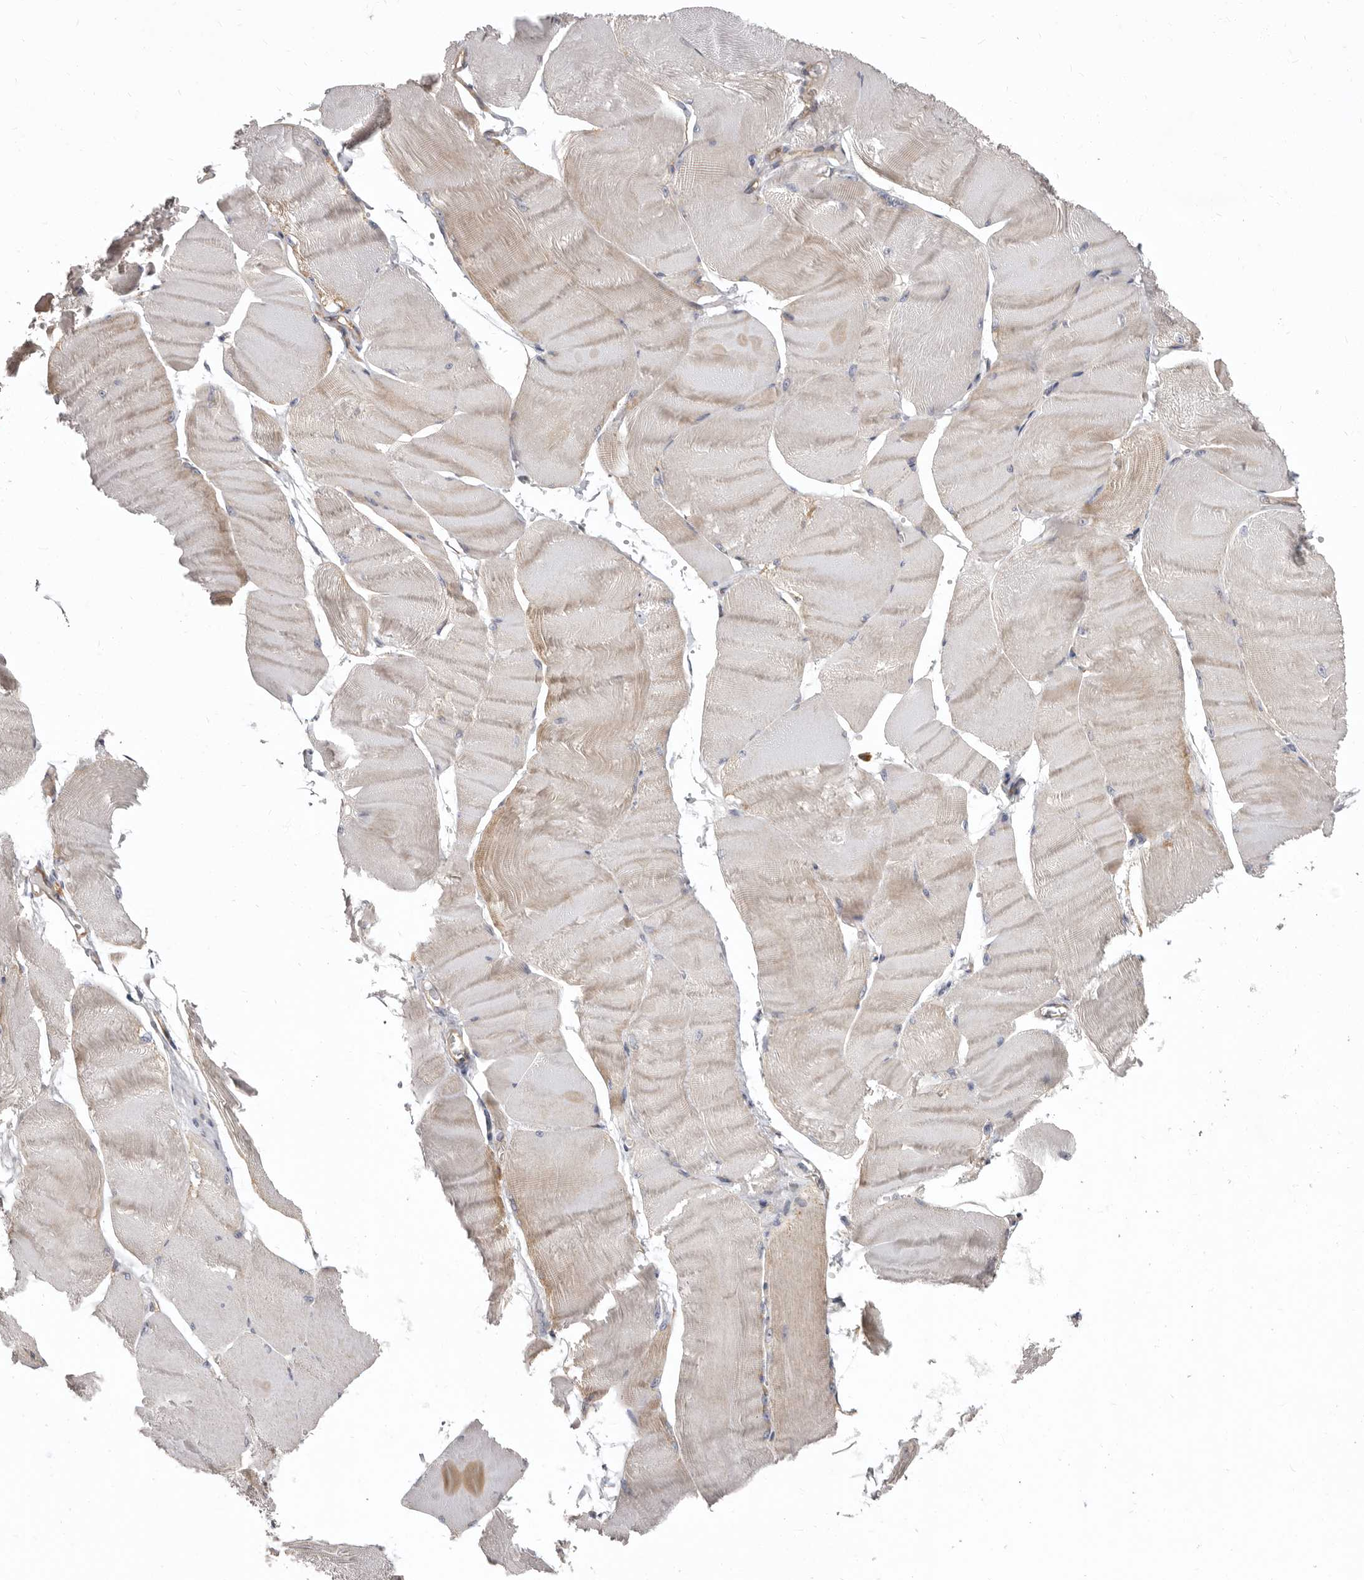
{"staining": {"intensity": "weak", "quantity": ">75%", "location": "cytoplasmic/membranous"}, "tissue": "skeletal muscle", "cell_type": "Myocytes", "image_type": "normal", "snomed": [{"axis": "morphology", "description": "Normal tissue, NOS"}, {"axis": "morphology", "description": "Basal cell carcinoma"}, {"axis": "topography", "description": "Skeletal muscle"}], "caption": "Immunohistochemistry (IHC) staining of normal skeletal muscle, which shows low levels of weak cytoplasmic/membranous positivity in approximately >75% of myocytes indicating weak cytoplasmic/membranous protein expression. The staining was performed using DAB (brown) for protein detection and nuclei were counterstained in hematoxylin (blue).", "gene": "FMO2", "patient": {"sex": "female", "age": 64}}